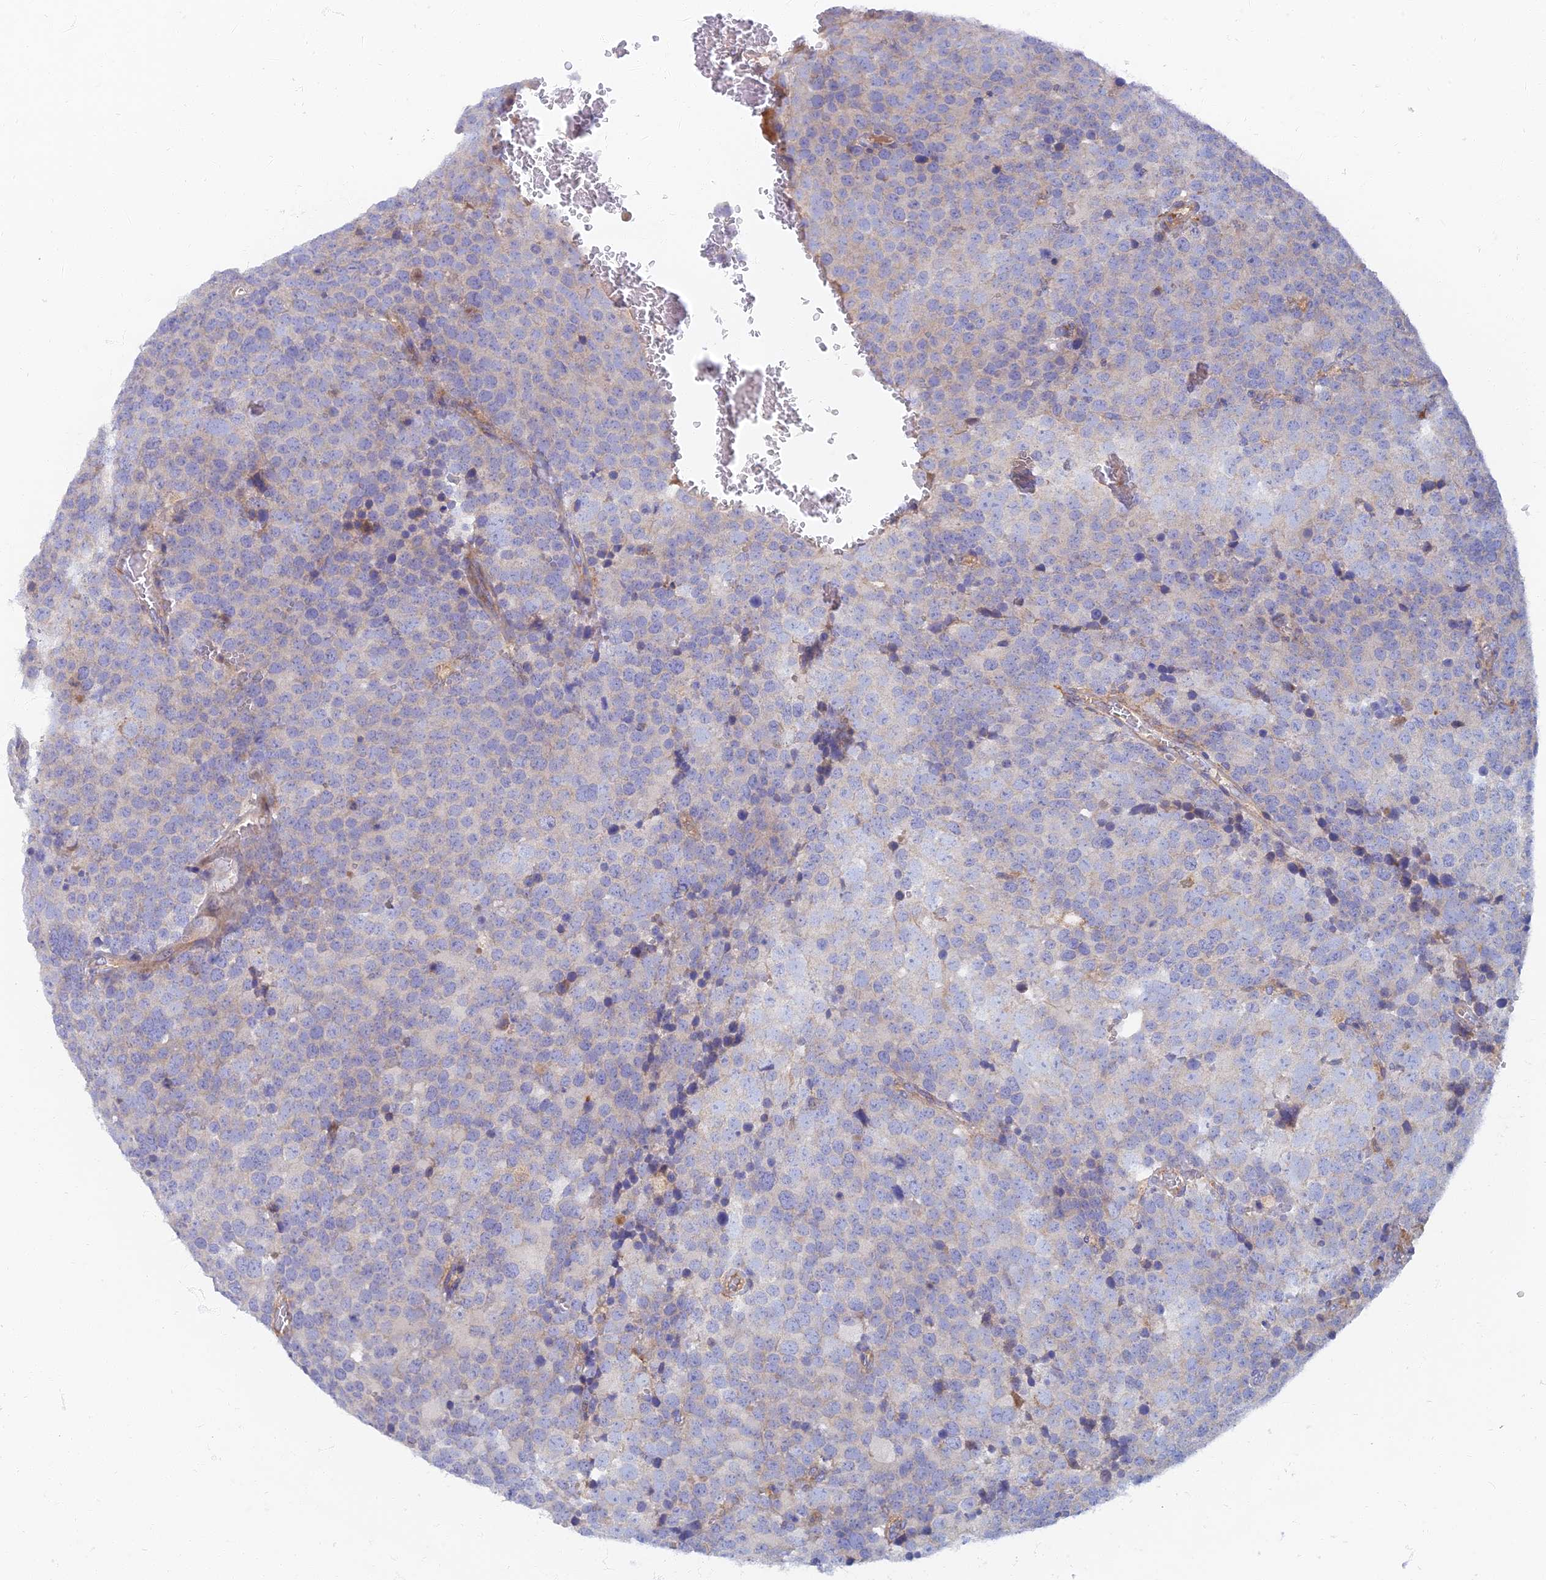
{"staining": {"intensity": "weak", "quantity": "<25%", "location": "cytoplasmic/membranous"}, "tissue": "testis cancer", "cell_type": "Tumor cells", "image_type": "cancer", "snomed": [{"axis": "morphology", "description": "Seminoma, NOS"}, {"axis": "topography", "description": "Testis"}], "caption": "Protein analysis of testis seminoma shows no significant positivity in tumor cells.", "gene": "TMEM44", "patient": {"sex": "male", "age": 71}}